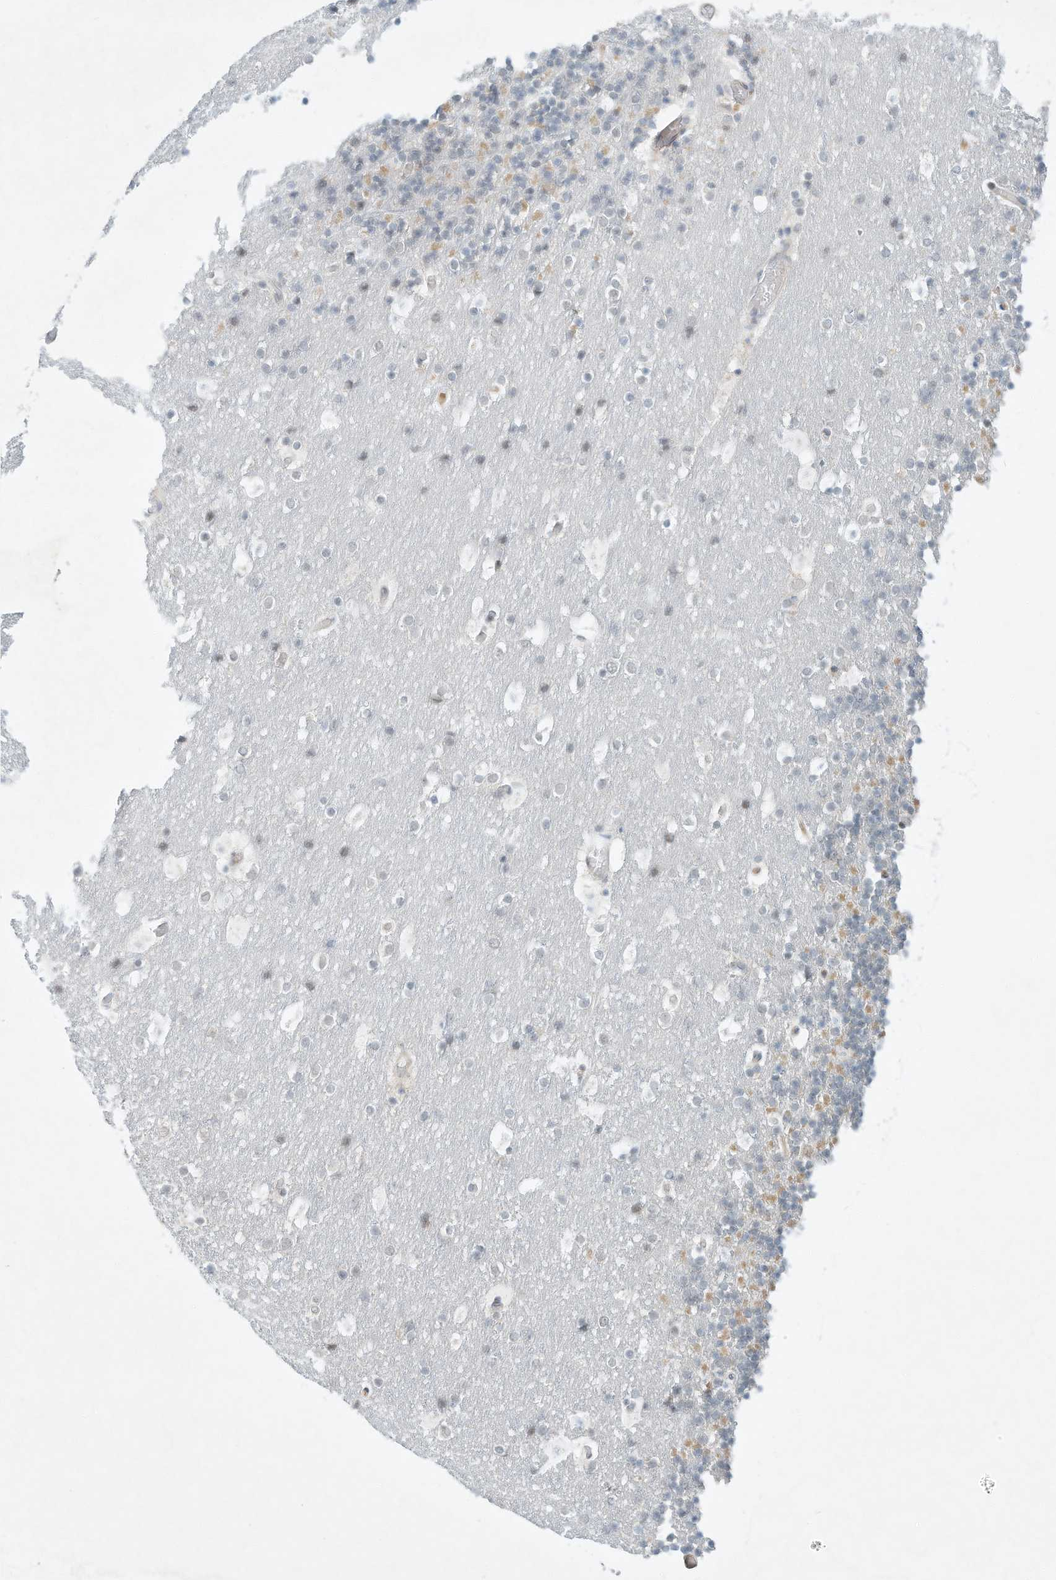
{"staining": {"intensity": "negative", "quantity": "none", "location": "none"}, "tissue": "cerebellum", "cell_type": "Cells in granular layer", "image_type": "normal", "snomed": [{"axis": "morphology", "description": "Normal tissue, NOS"}, {"axis": "topography", "description": "Cerebellum"}], "caption": "Cells in granular layer are negative for brown protein staining in benign cerebellum. (Brightfield microscopy of DAB immunohistochemistry at high magnification).", "gene": "PAK6", "patient": {"sex": "male", "age": 57}}